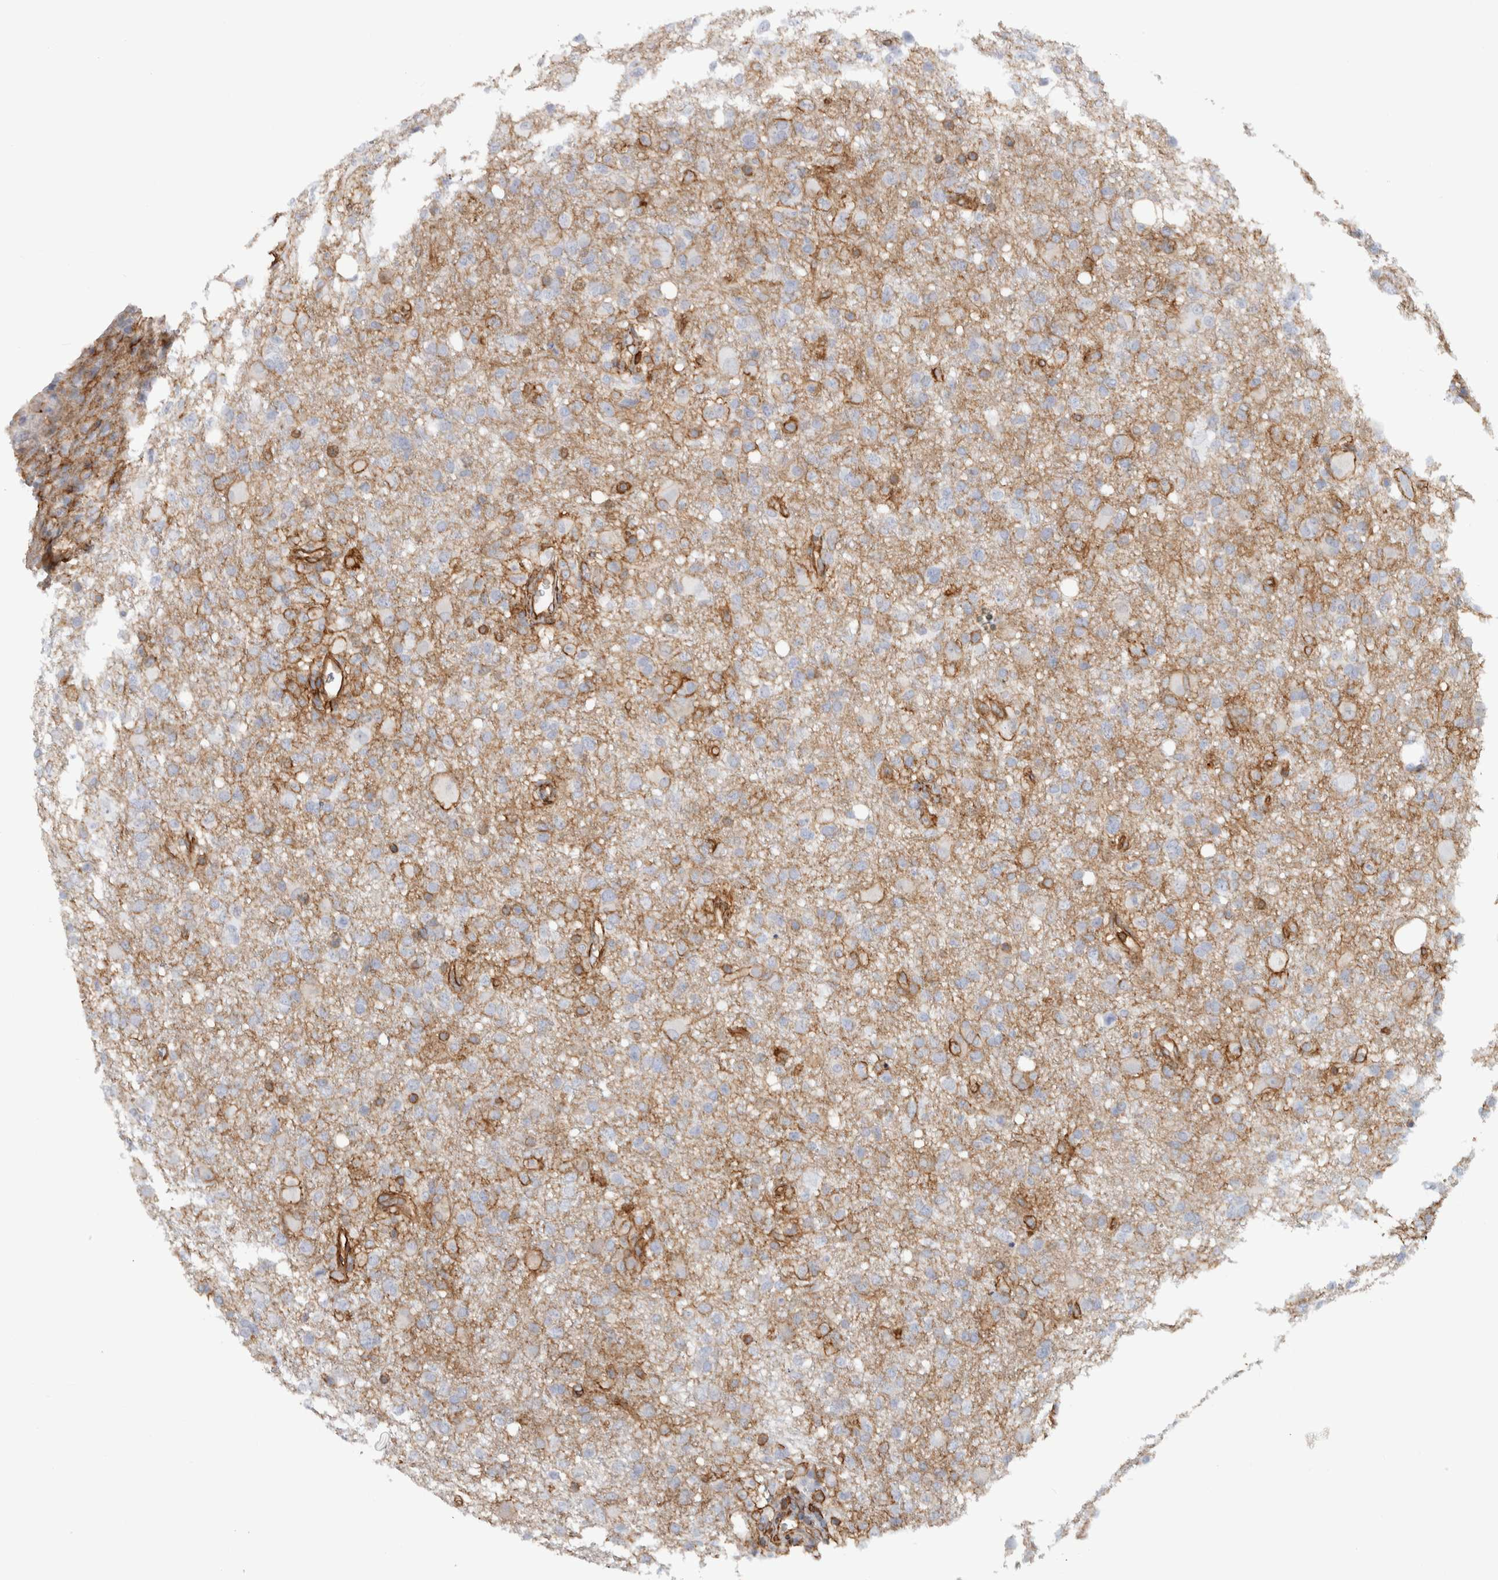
{"staining": {"intensity": "negative", "quantity": "none", "location": "none"}, "tissue": "glioma", "cell_type": "Tumor cells", "image_type": "cancer", "snomed": [{"axis": "morphology", "description": "Glioma, malignant, High grade"}, {"axis": "topography", "description": "Brain"}], "caption": "Protein analysis of glioma reveals no significant staining in tumor cells. The staining was performed using DAB to visualize the protein expression in brown, while the nuclei were stained in blue with hematoxylin (Magnification: 20x).", "gene": "AHNAK", "patient": {"sex": "female", "age": 57}}